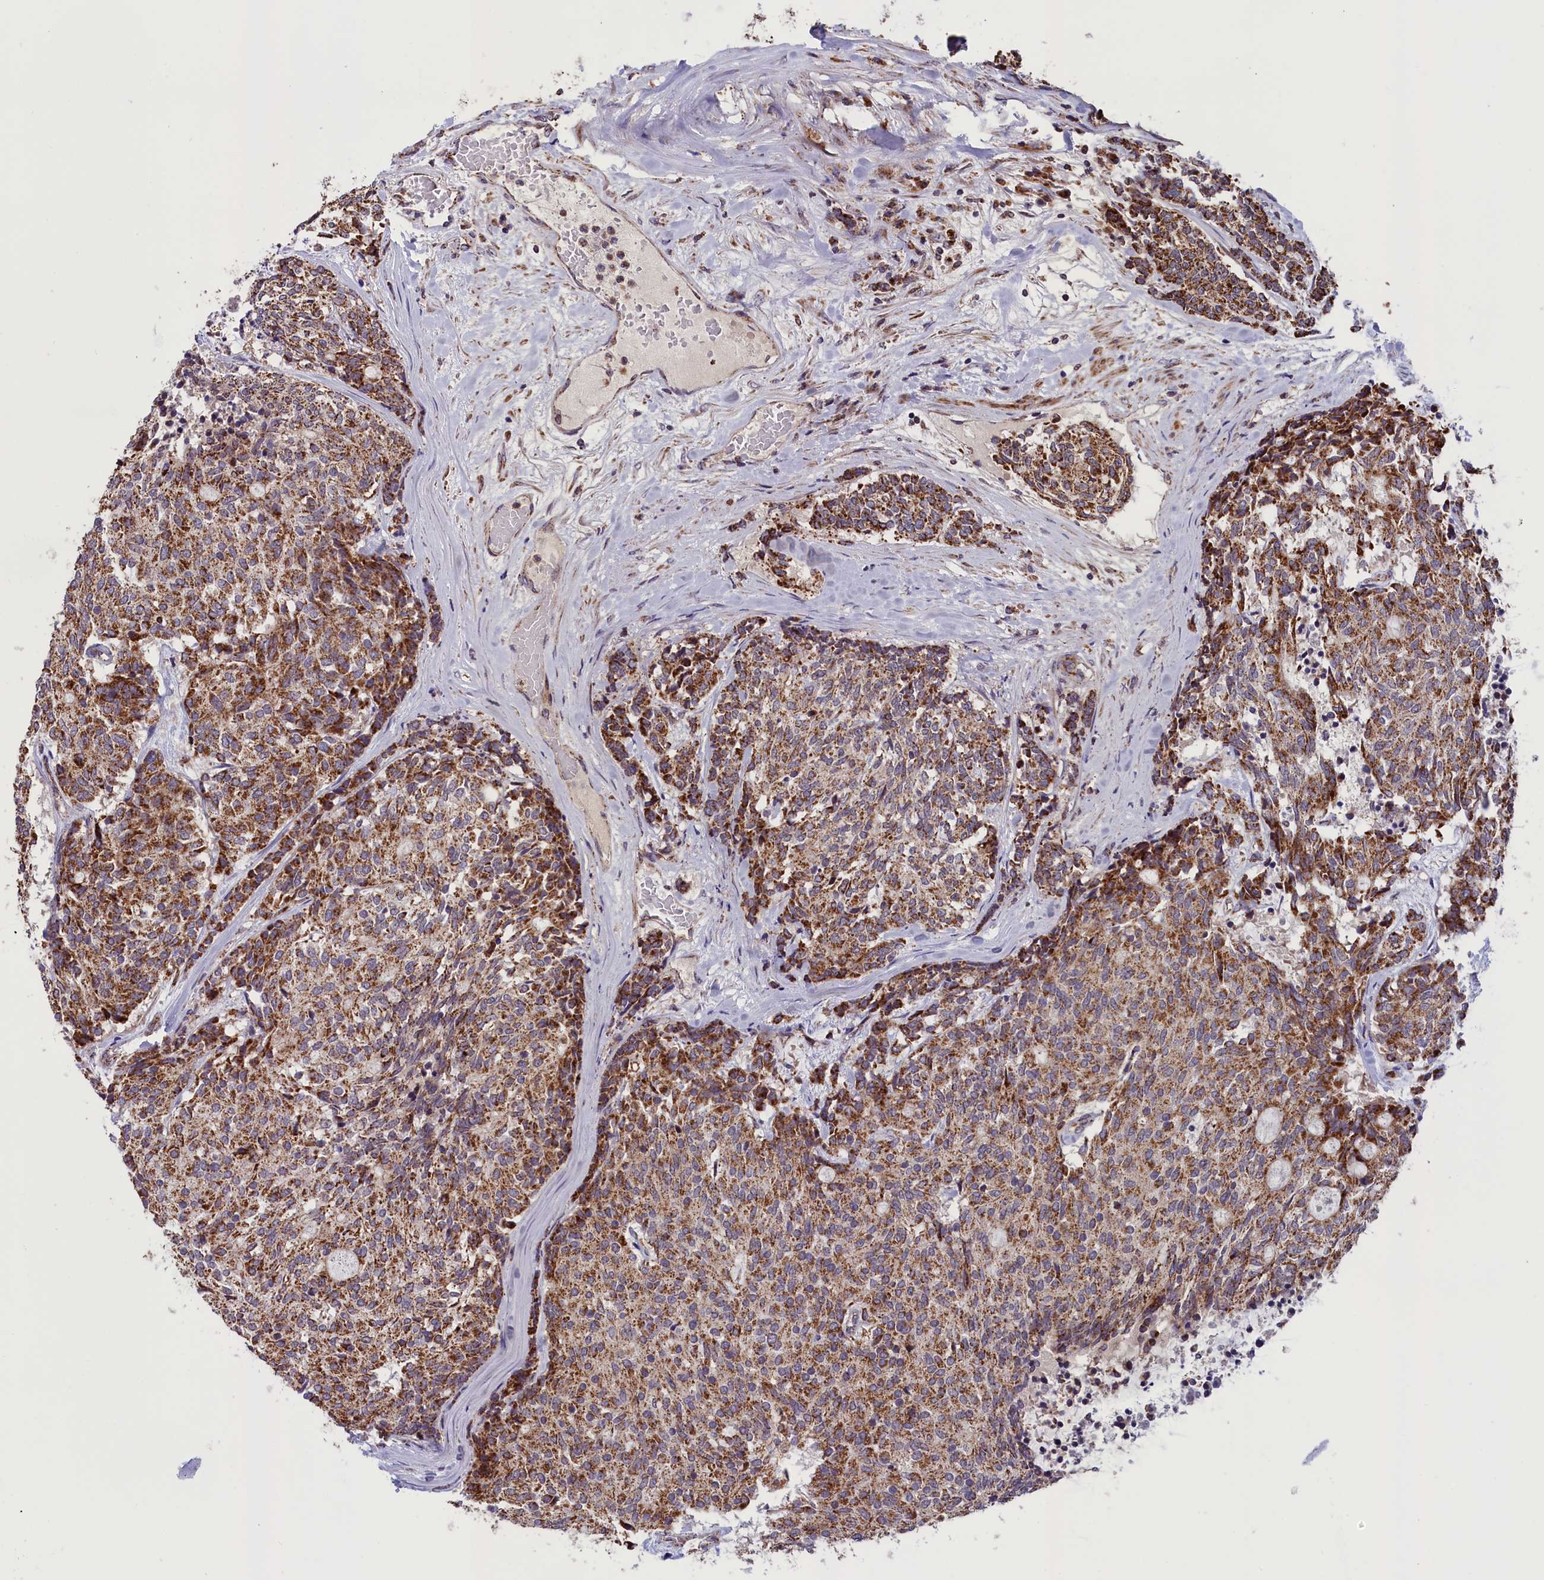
{"staining": {"intensity": "strong", "quantity": ">75%", "location": "cytoplasmic/membranous"}, "tissue": "carcinoid", "cell_type": "Tumor cells", "image_type": "cancer", "snomed": [{"axis": "morphology", "description": "Carcinoid, malignant, NOS"}, {"axis": "topography", "description": "Pancreas"}], "caption": "Immunohistochemical staining of malignant carcinoid demonstrates high levels of strong cytoplasmic/membranous expression in about >75% of tumor cells.", "gene": "GLRX5", "patient": {"sex": "female", "age": 54}}